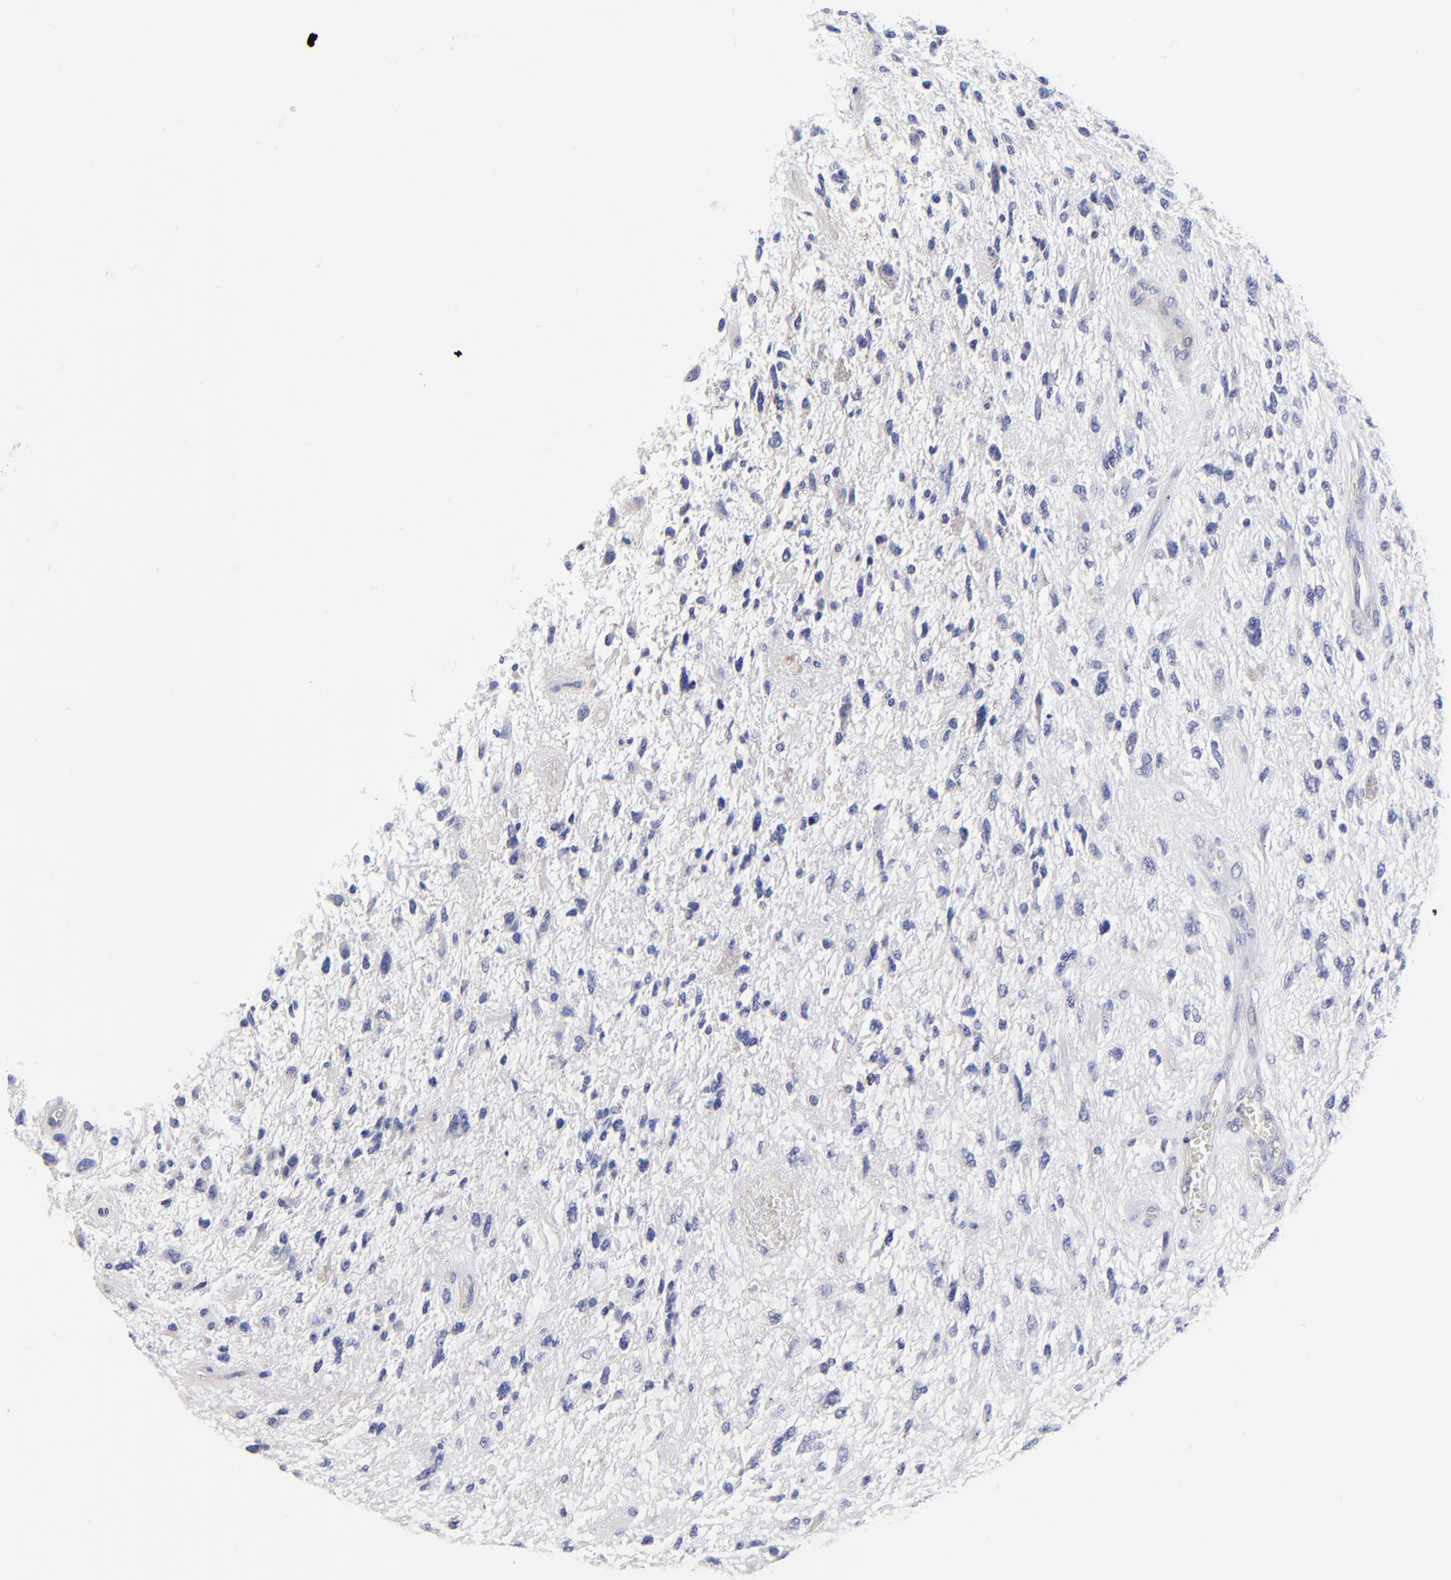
{"staining": {"intensity": "negative", "quantity": "none", "location": "none"}, "tissue": "glioma", "cell_type": "Tumor cells", "image_type": "cancer", "snomed": [{"axis": "morphology", "description": "Glioma, malignant, High grade"}, {"axis": "topography", "description": "Brain"}], "caption": "DAB immunohistochemical staining of human glioma displays no significant expression in tumor cells.", "gene": "SULF2", "patient": {"sex": "female", "age": 60}}